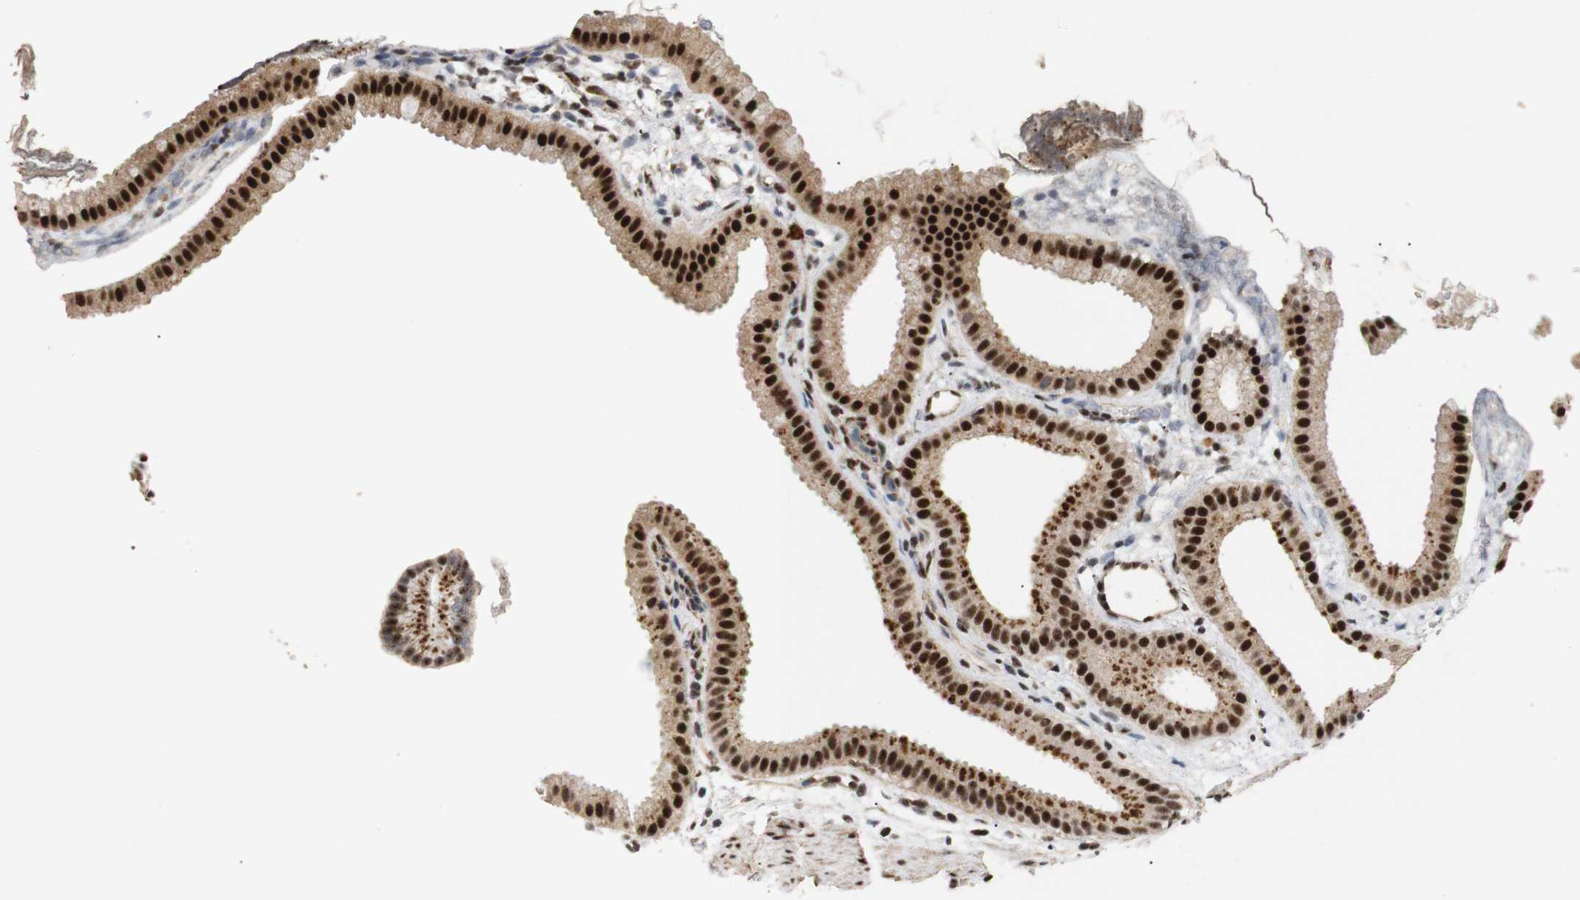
{"staining": {"intensity": "strong", "quantity": ">75%", "location": "cytoplasmic/membranous,nuclear"}, "tissue": "gallbladder", "cell_type": "Glandular cells", "image_type": "normal", "snomed": [{"axis": "morphology", "description": "Normal tissue, NOS"}, {"axis": "topography", "description": "Gallbladder"}], "caption": "DAB (3,3'-diaminobenzidine) immunohistochemical staining of benign gallbladder demonstrates strong cytoplasmic/membranous,nuclear protein expression in approximately >75% of glandular cells.", "gene": "PYM1", "patient": {"sex": "female", "age": 64}}